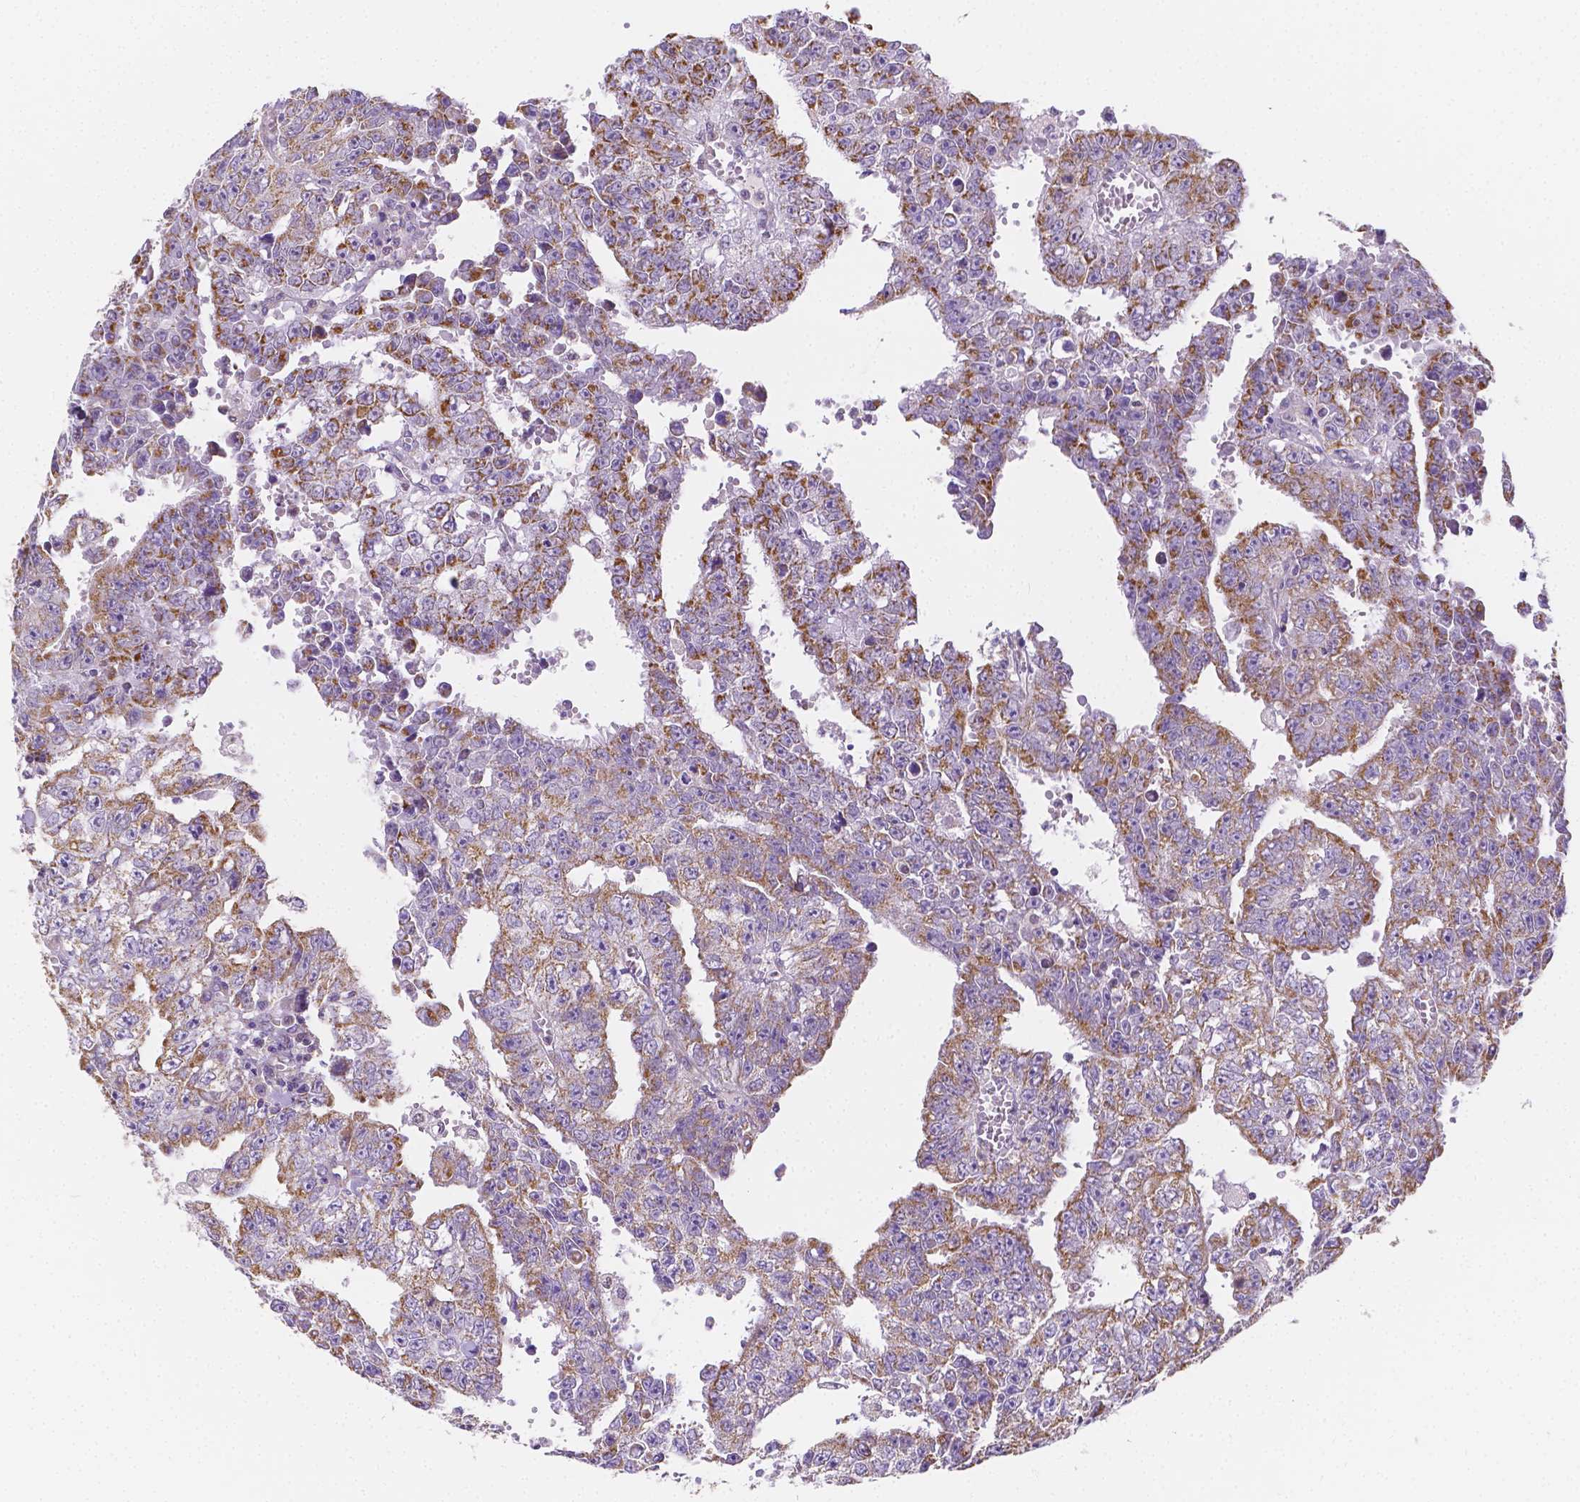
{"staining": {"intensity": "moderate", "quantity": "25%-75%", "location": "cytoplasmic/membranous"}, "tissue": "testis cancer", "cell_type": "Tumor cells", "image_type": "cancer", "snomed": [{"axis": "morphology", "description": "Carcinoma, Embryonal, NOS"}, {"axis": "morphology", "description": "Teratoma, malignant, NOS"}, {"axis": "topography", "description": "Testis"}], "caption": "Immunohistochemistry staining of embryonal carcinoma (testis), which reveals medium levels of moderate cytoplasmic/membranous positivity in about 25%-75% of tumor cells indicating moderate cytoplasmic/membranous protein expression. The staining was performed using DAB (brown) for protein detection and nuclei were counterstained in hematoxylin (blue).", "gene": "SGTB", "patient": {"sex": "male", "age": 24}}